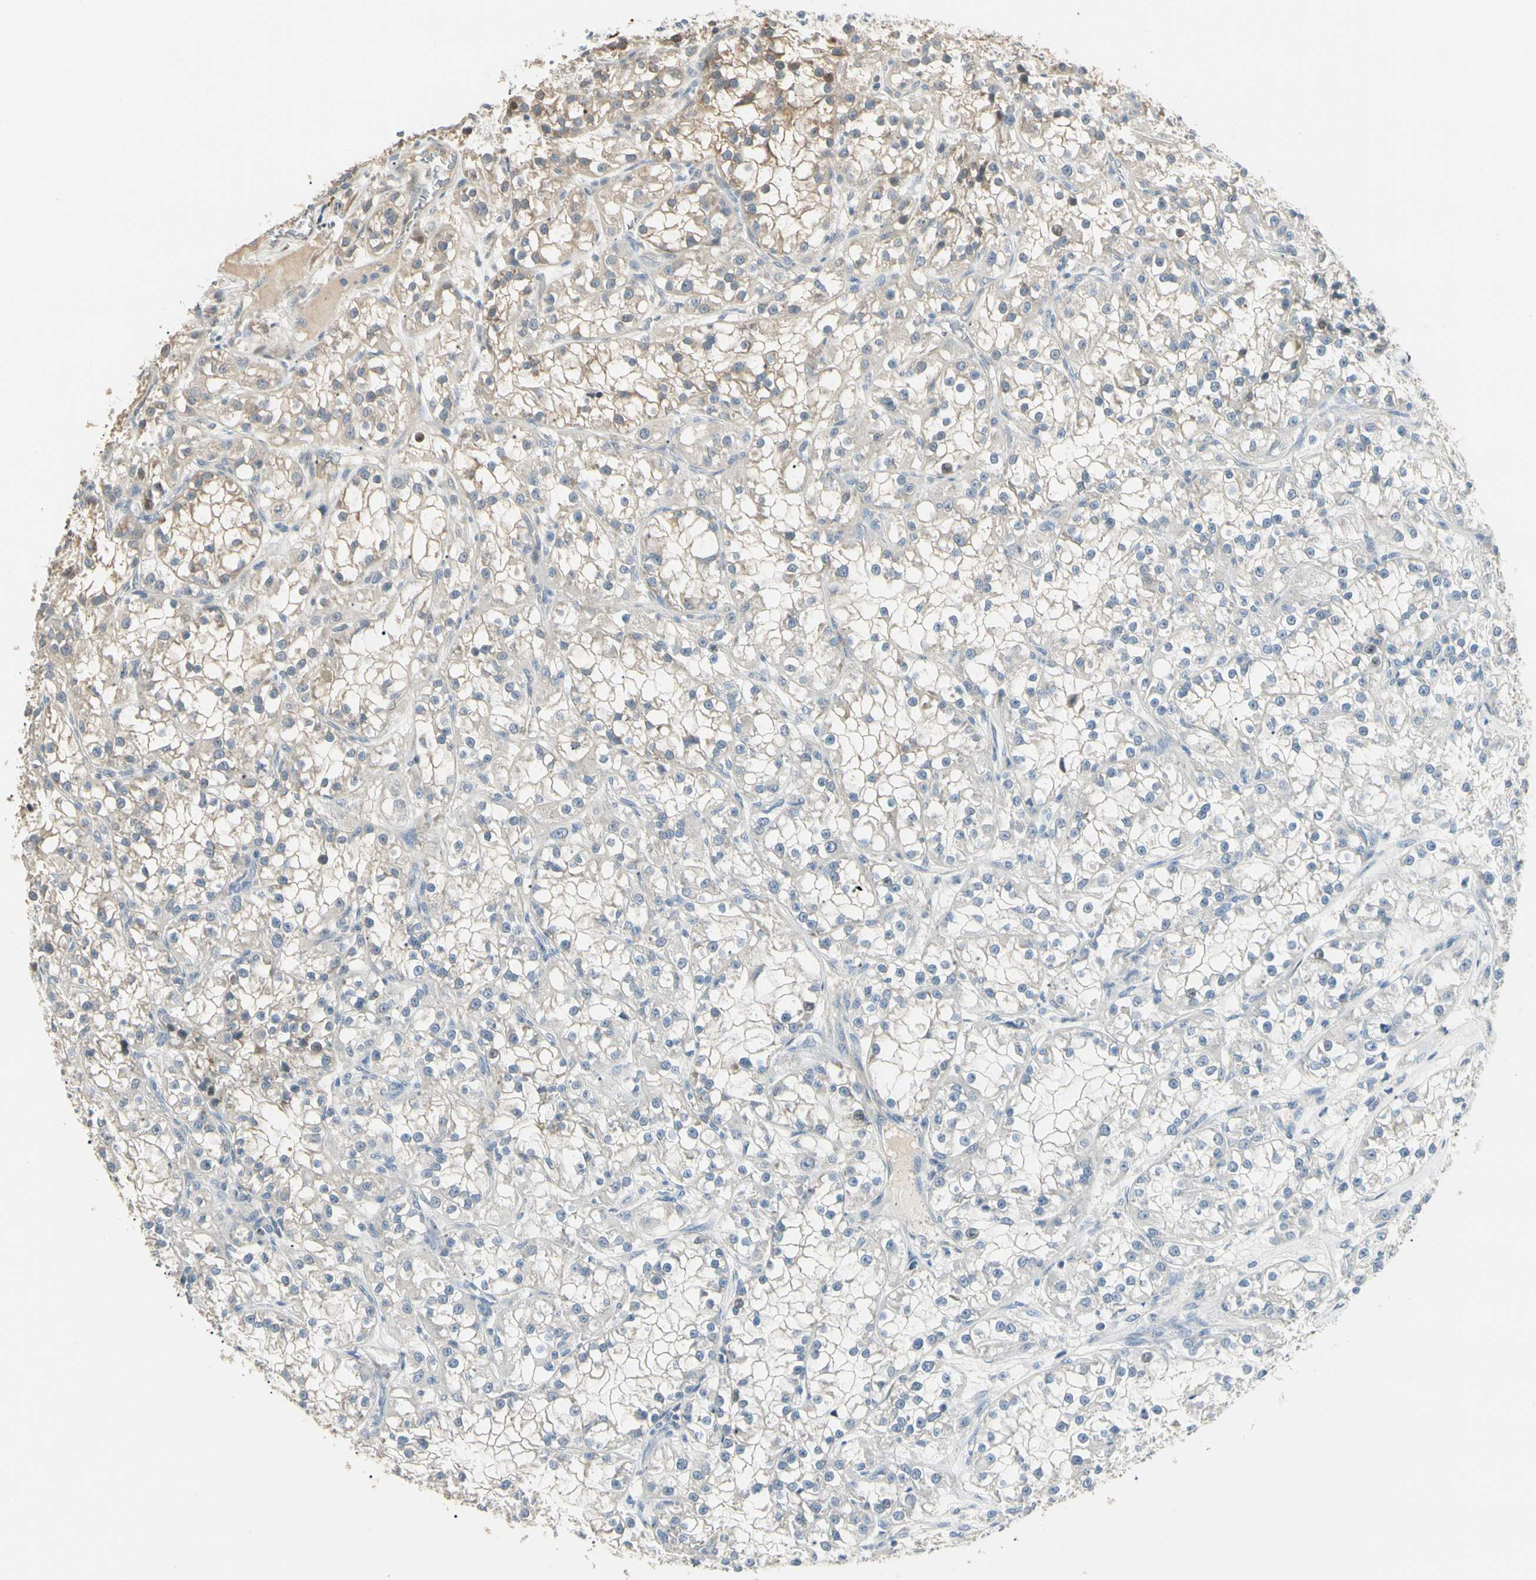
{"staining": {"intensity": "weak", "quantity": "<25%", "location": "cytoplasmic/membranous"}, "tissue": "renal cancer", "cell_type": "Tumor cells", "image_type": "cancer", "snomed": [{"axis": "morphology", "description": "Adenocarcinoma, NOS"}, {"axis": "topography", "description": "Kidney"}], "caption": "A high-resolution micrograph shows IHC staining of adenocarcinoma (renal), which demonstrates no significant staining in tumor cells.", "gene": "GNE", "patient": {"sex": "female", "age": 52}}